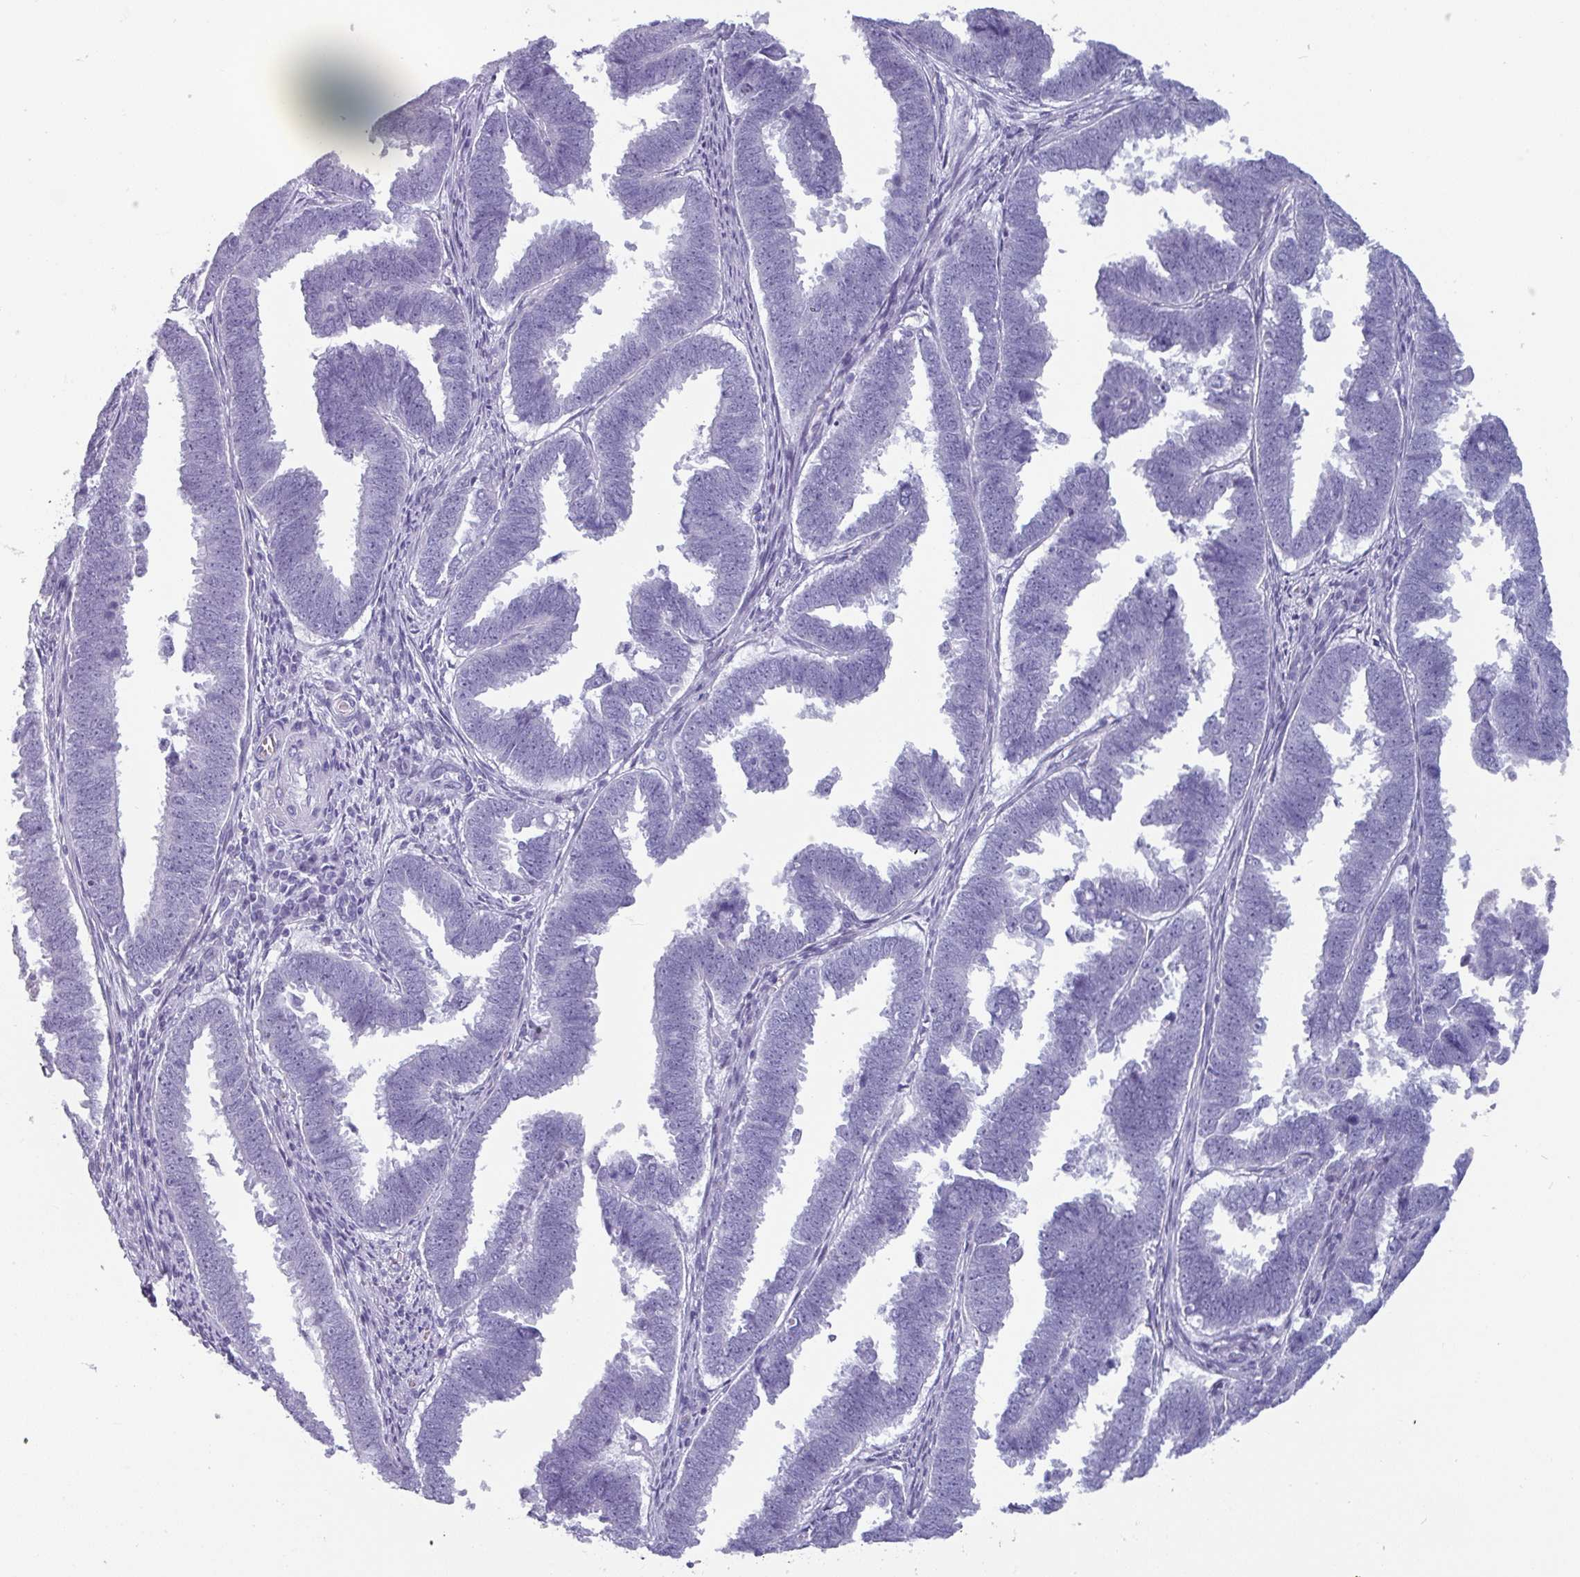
{"staining": {"intensity": "negative", "quantity": "none", "location": "none"}, "tissue": "endometrial cancer", "cell_type": "Tumor cells", "image_type": "cancer", "snomed": [{"axis": "morphology", "description": "Adenocarcinoma, NOS"}, {"axis": "topography", "description": "Endometrium"}], "caption": "IHC histopathology image of human endometrial cancer stained for a protein (brown), which demonstrates no staining in tumor cells.", "gene": "CRYBB2", "patient": {"sex": "female", "age": 75}}